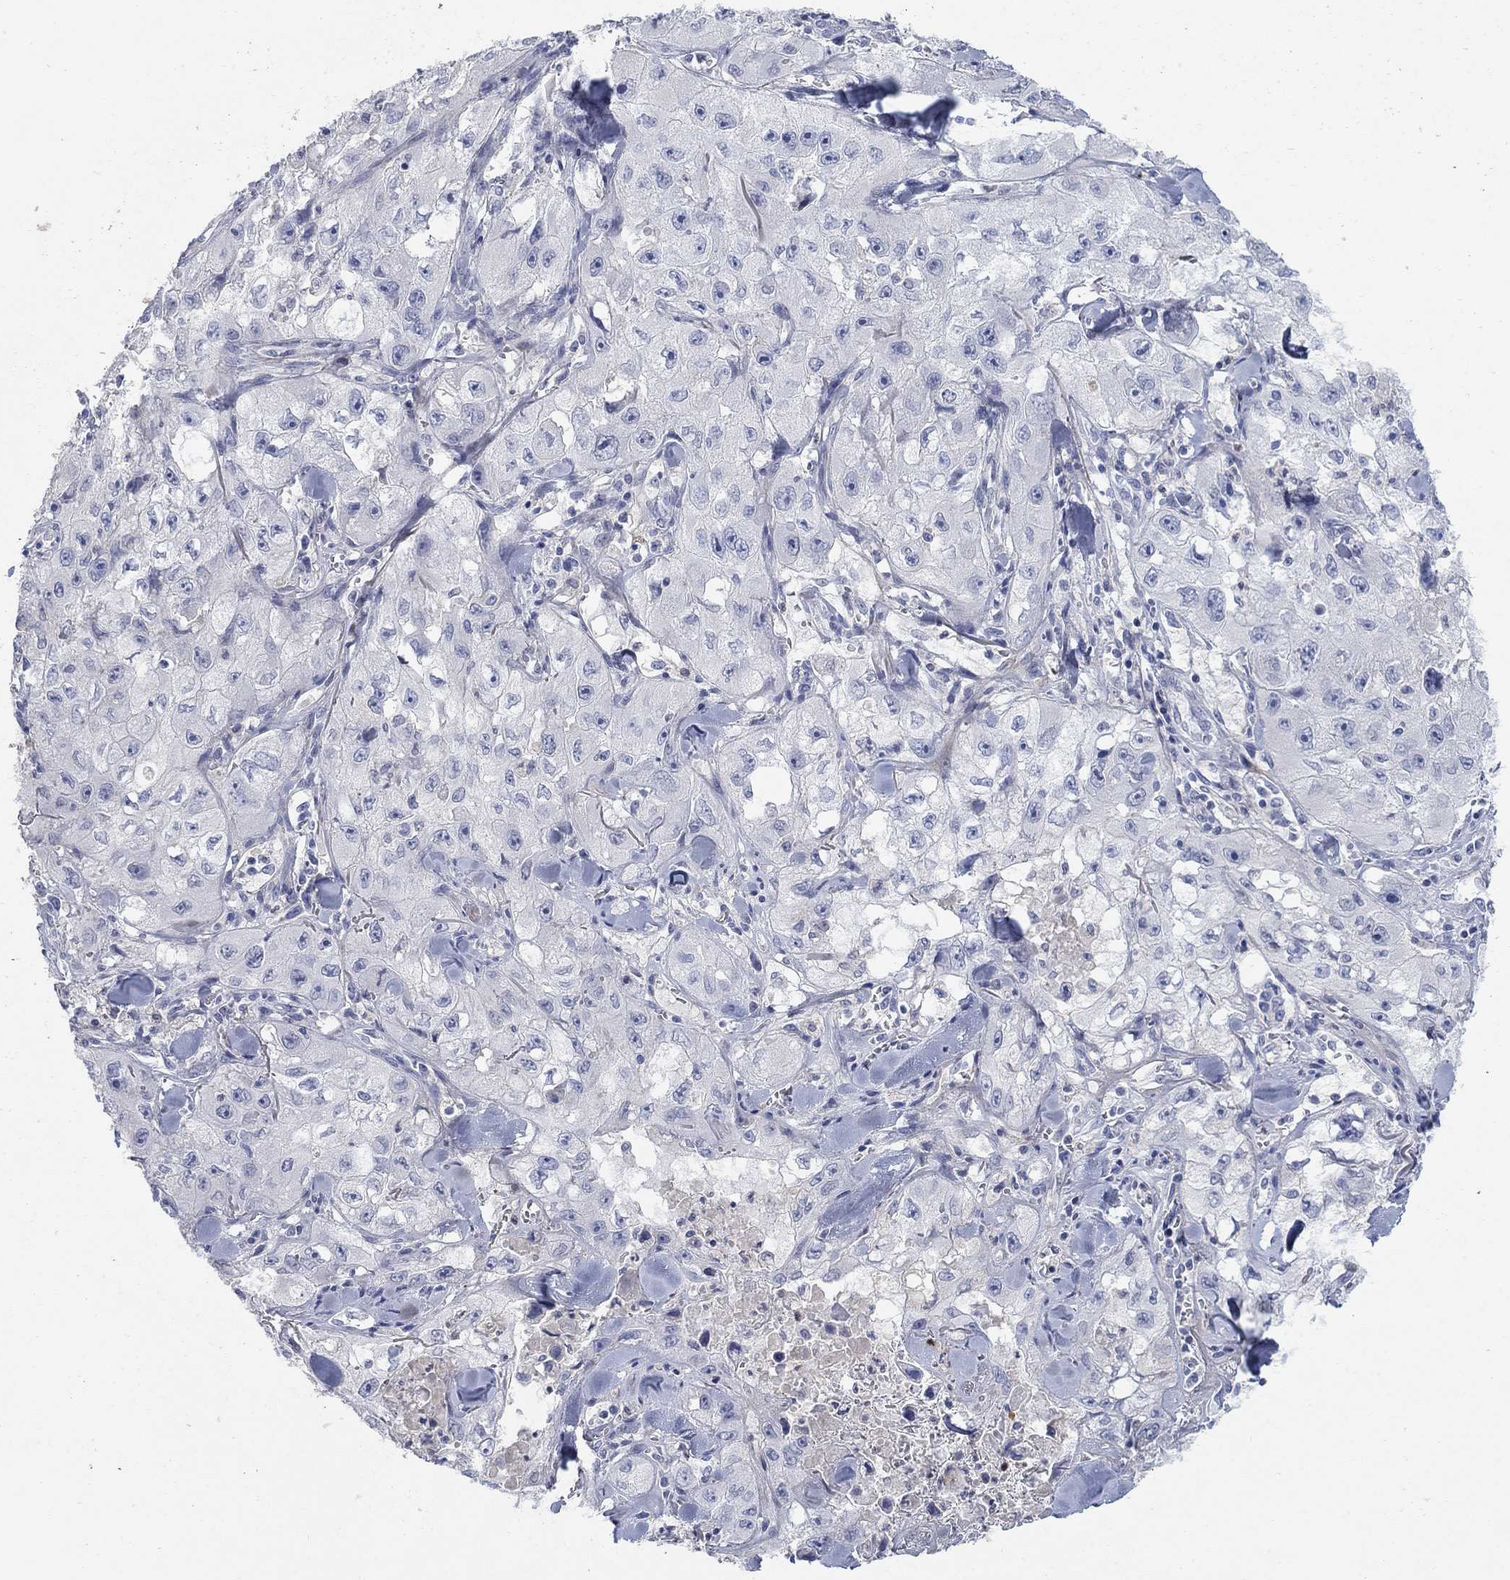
{"staining": {"intensity": "negative", "quantity": "none", "location": "none"}, "tissue": "skin cancer", "cell_type": "Tumor cells", "image_type": "cancer", "snomed": [{"axis": "morphology", "description": "Squamous cell carcinoma, NOS"}, {"axis": "topography", "description": "Skin"}, {"axis": "topography", "description": "Subcutis"}], "caption": "Micrograph shows no significant protein staining in tumor cells of skin cancer (squamous cell carcinoma).", "gene": "TMEM249", "patient": {"sex": "male", "age": 73}}